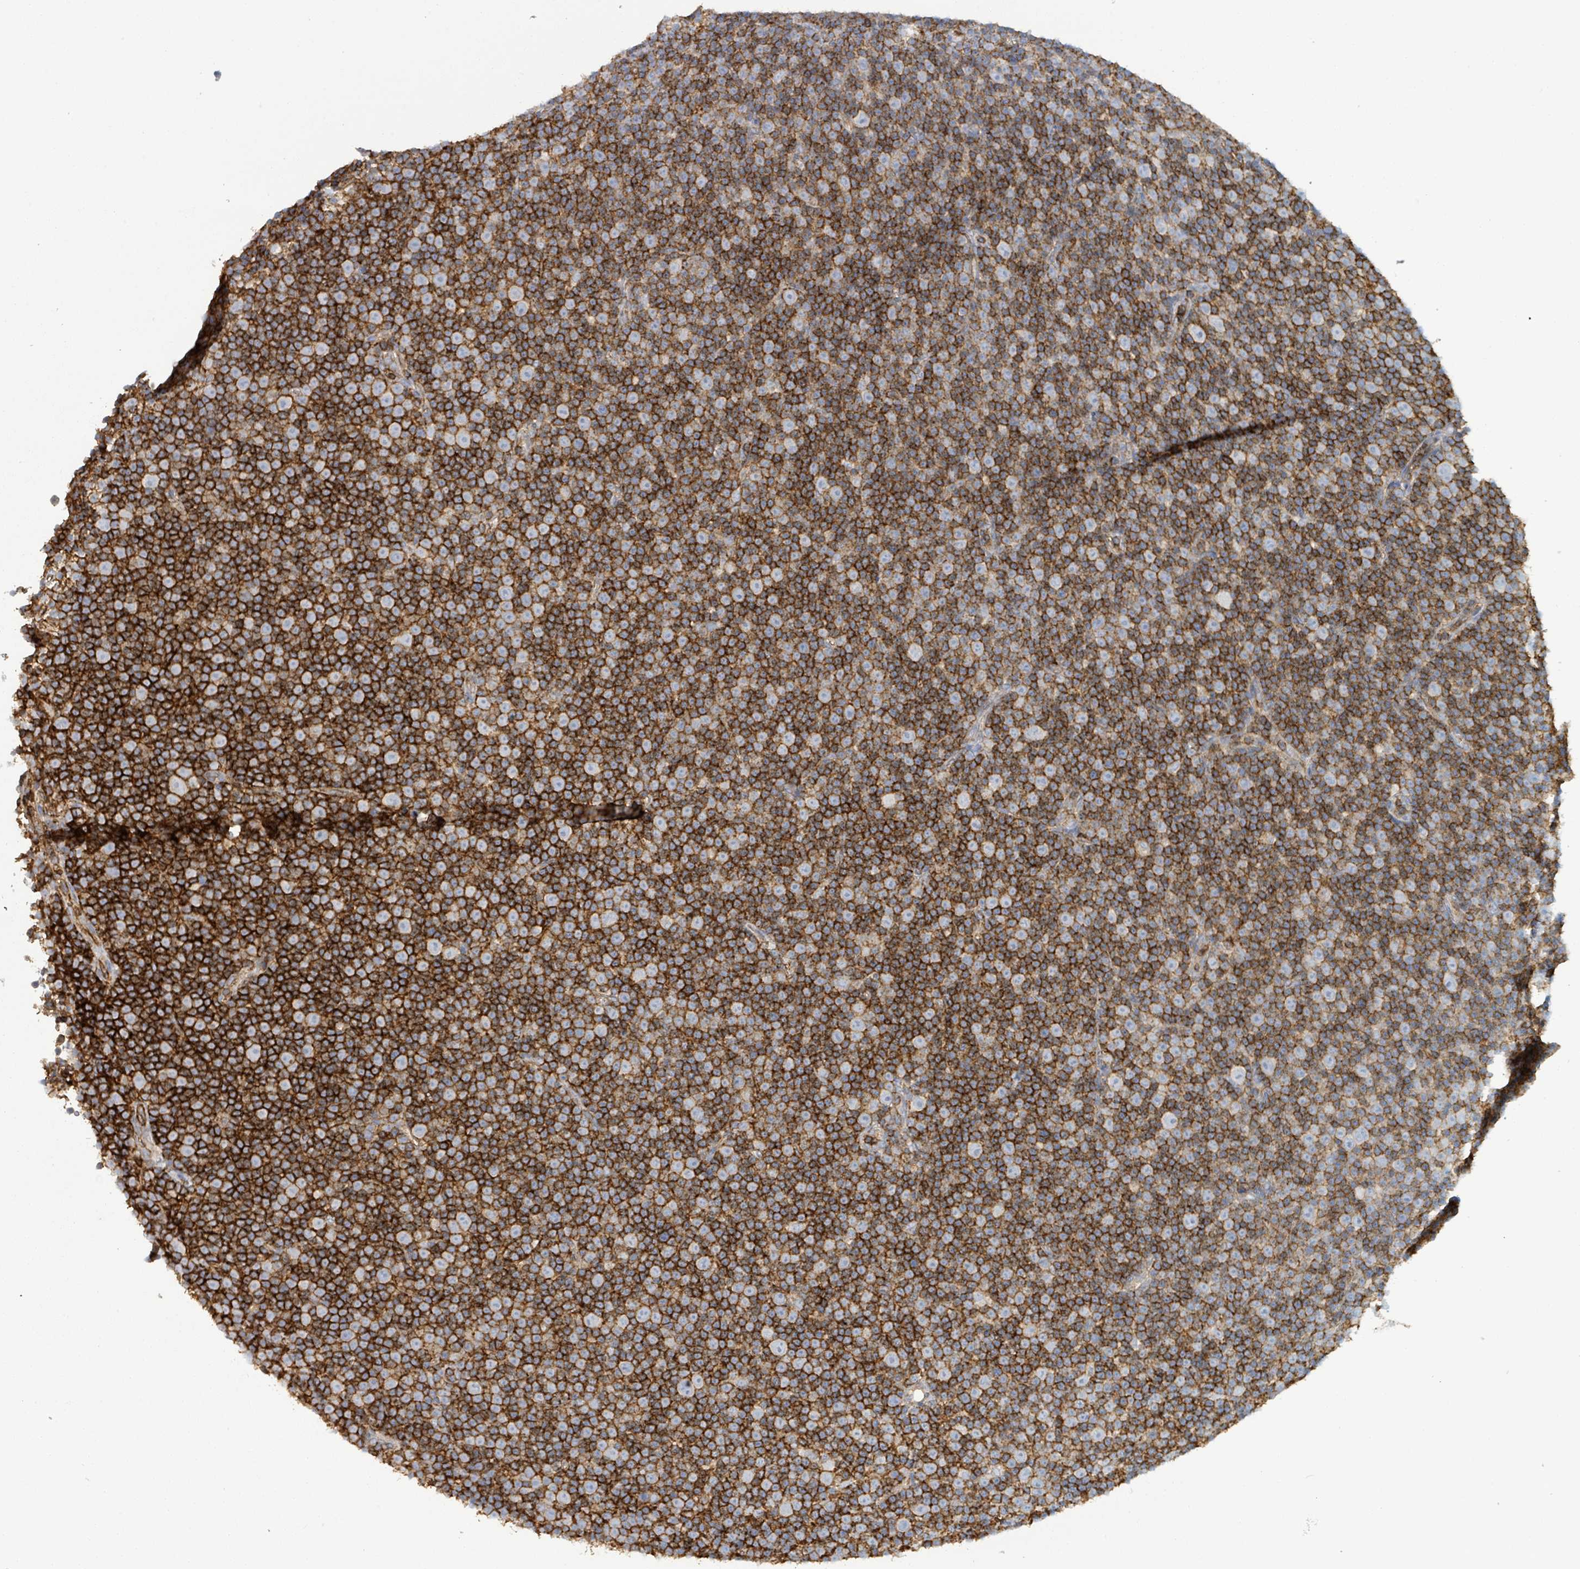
{"staining": {"intensity": "strong", "quantity": "25%-75%", "location": "cytoplasmic/membranous"}, "tissue": "lymphoma", "cell_type": "Tumor cells", "image_type": "cancer", "snomed": [{"axis": "morphology", "description": "Malignant lymphoma, non-Hodgkin's type, Low grade"}, {"axis": "topography", "description": "Lymph node"}], "caption": "A photomicrograph of lymphoma stained for a protein displays strong cytoplasmic/membranous brown staining in tumor cells. The protein is shown in brown color, while the nuclei are stained blue.", "gene": "TNFRSF14", "patient": {"sex": "female", "age": 67}}